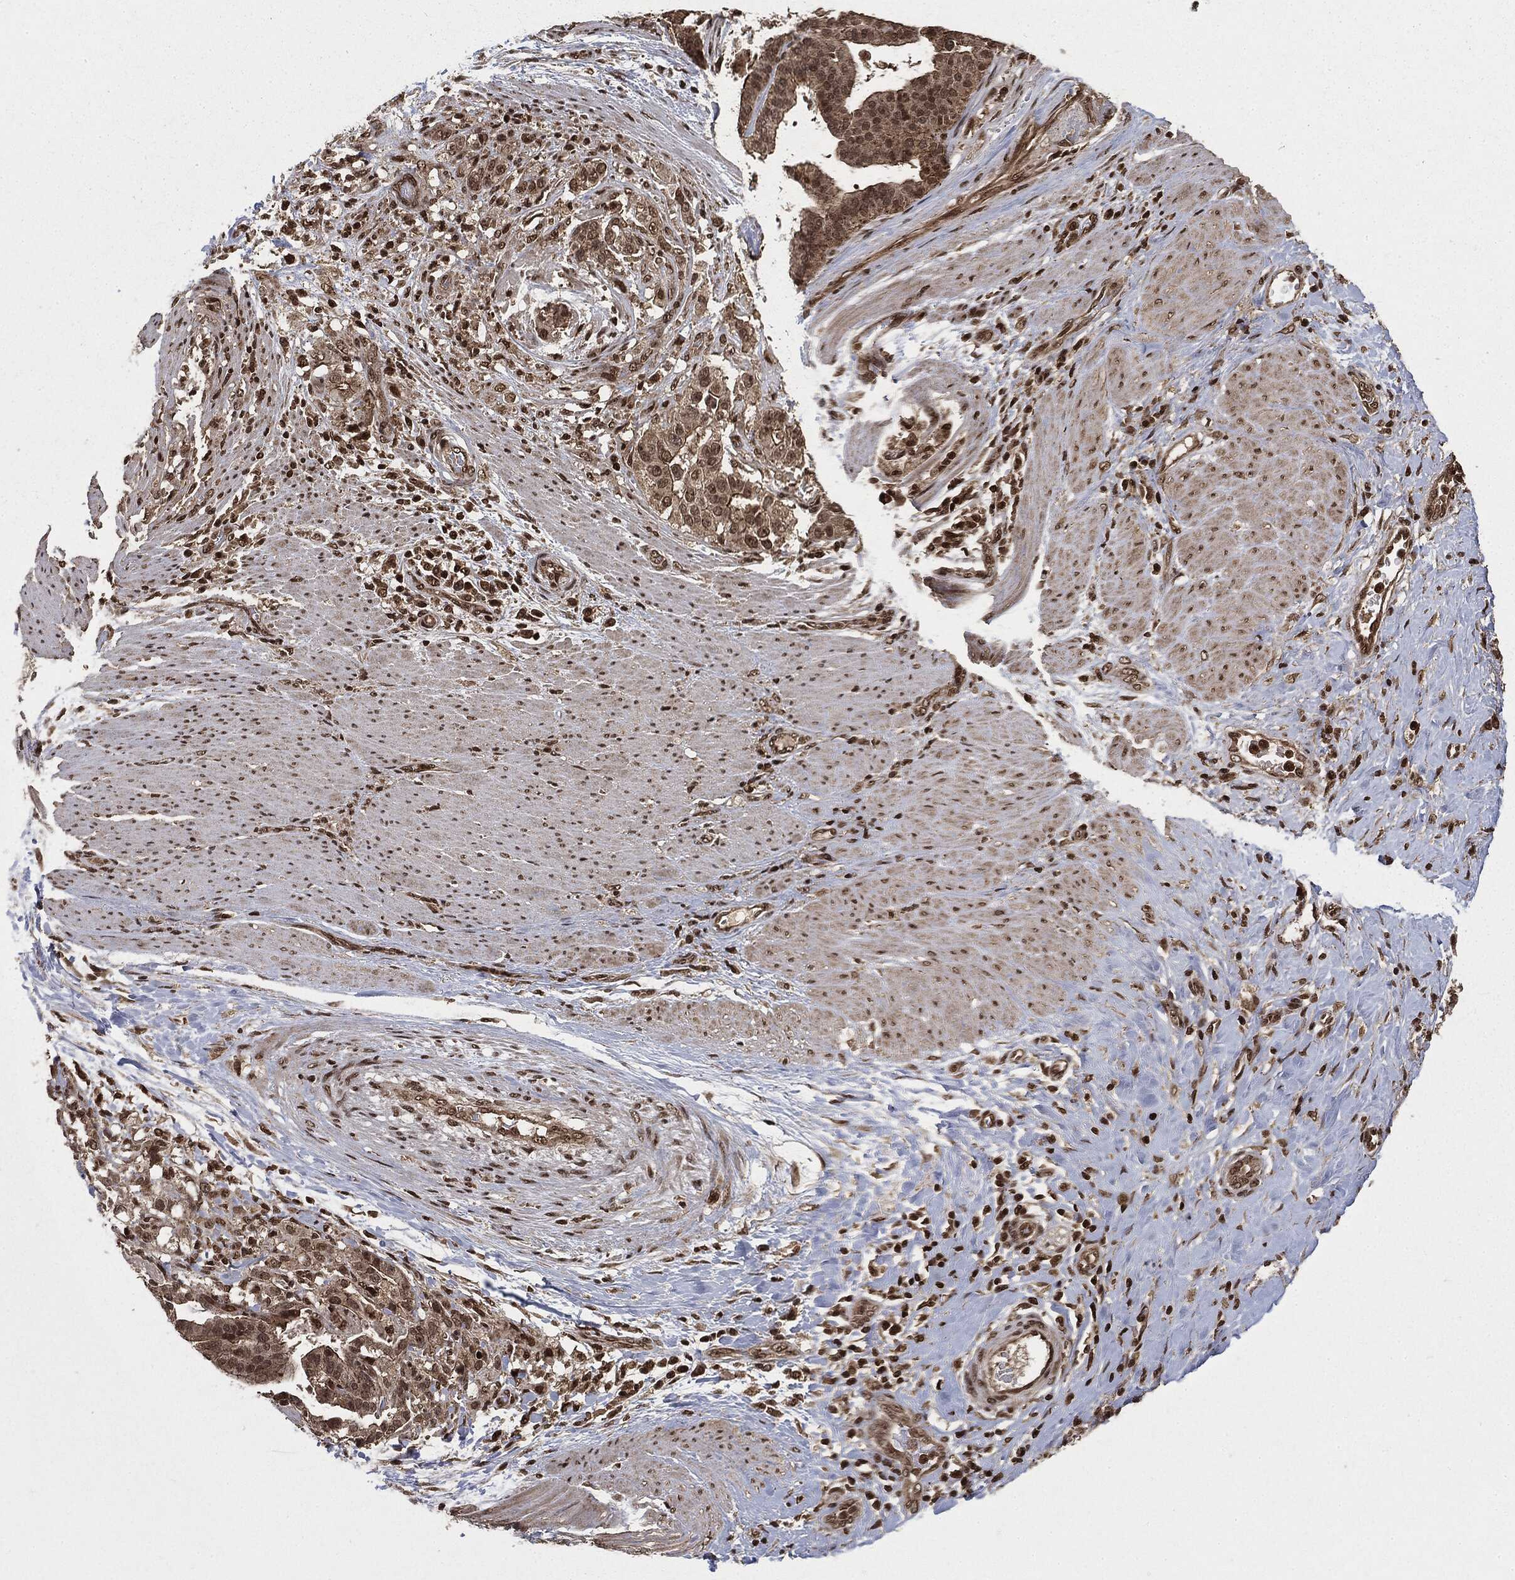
{"staining": {"intensity": "weak", "quantity": "<25%", "location": "cytoplasmic/membranous"}, "tissue": "stomach cancer", "cell_type": "Tumor cells", "image_type": "cancer", "snomed": [{"axis": "morphology", "description": "Adenocarcinoma, NOS"}, {"axis": "topography", "description": "Stomach"}], "caption": "A high-resolution image shows IHC staining of stomach adenocarcinoma, which shows no significant positivity in tumor cells.", "gene": "CTDP1", "patient": {"sex": "male", "age": 48}}